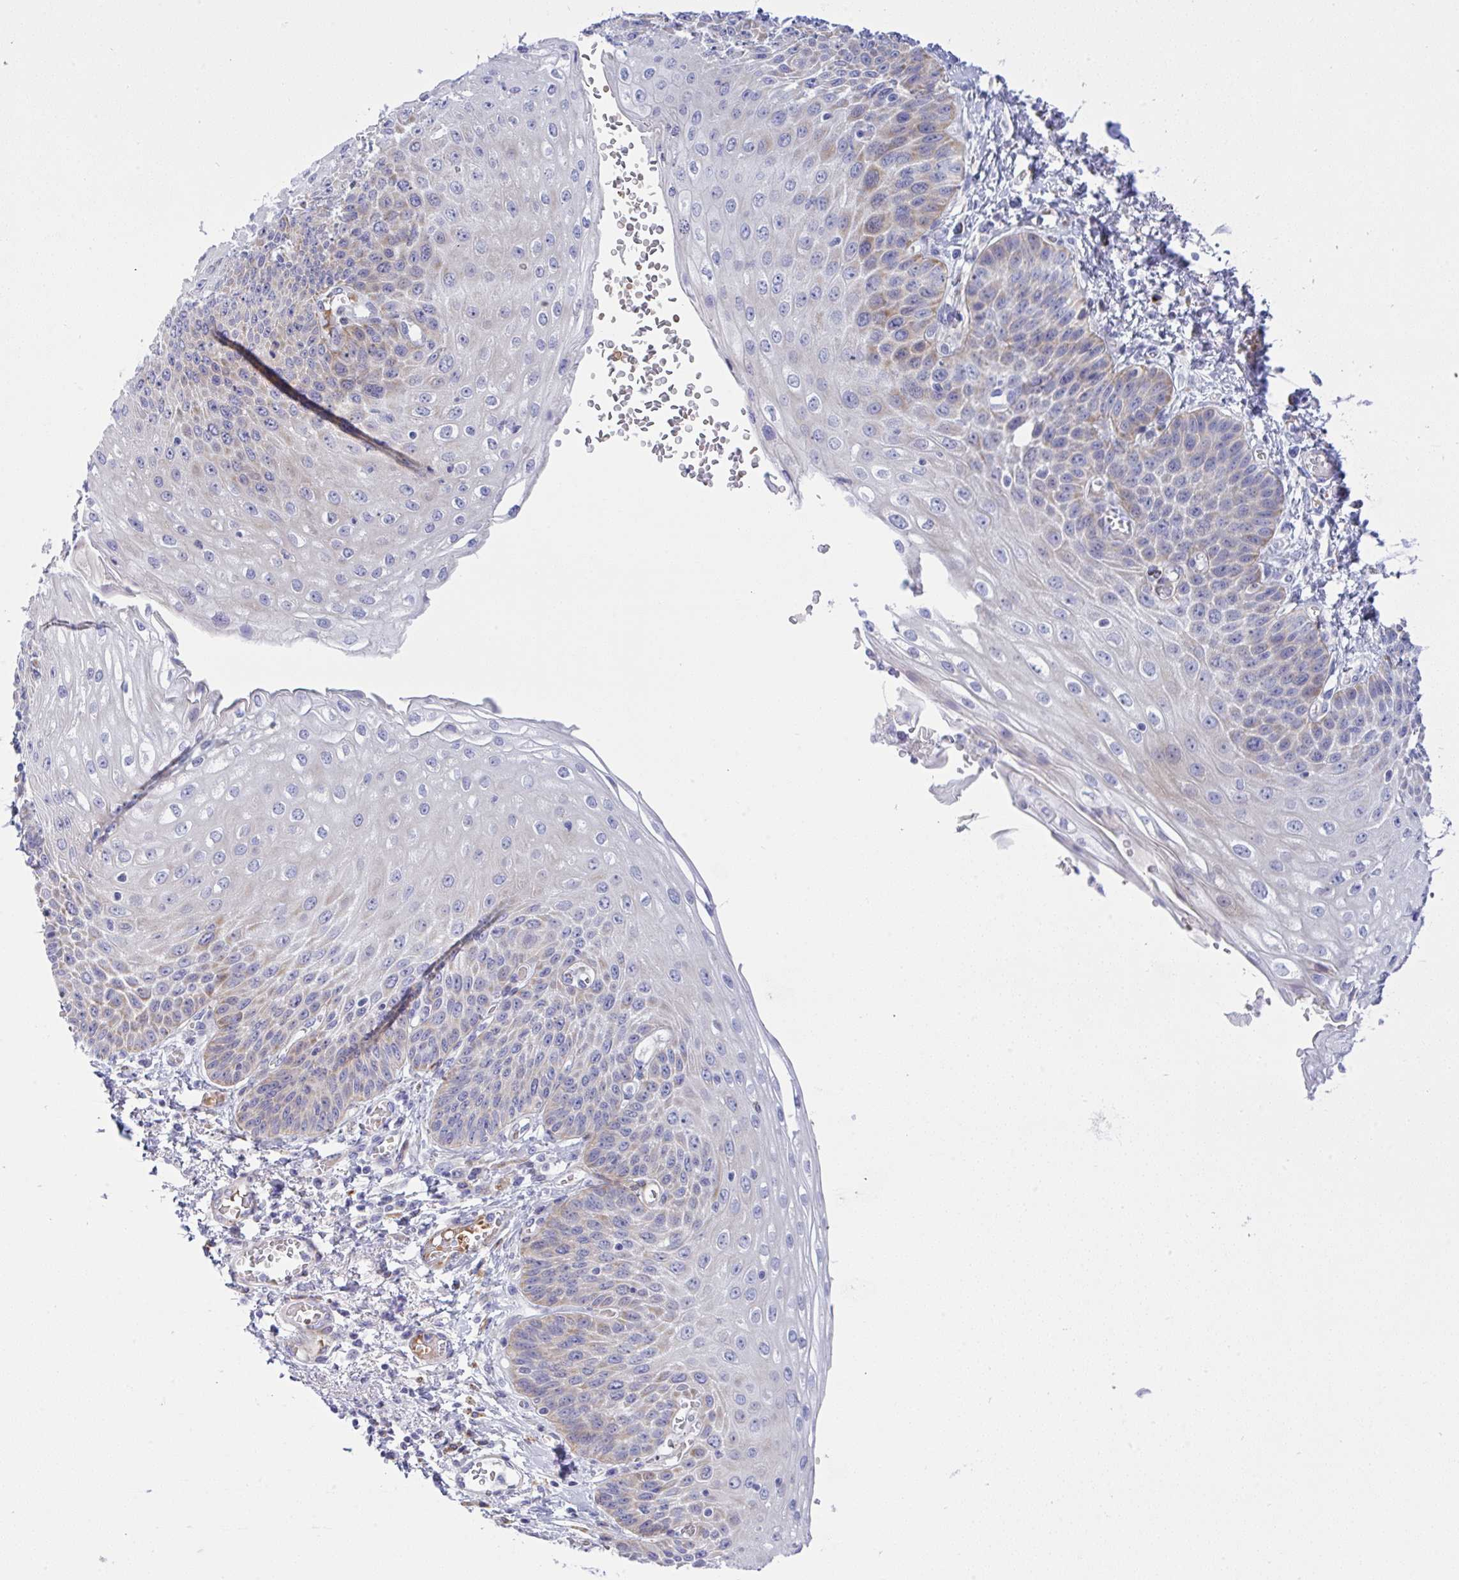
{"staining": {"intensity": "moderate", "quantity": "25%-75%", "location": "cytoplasmic/membranous"}, "tissue": "esophagus", "cell_type": "Squamous epithelial cells", "image_type": "normal", "snomed": [{"axis": "morphology", "description": "Normal tissue, NOS"}, {"axis": "morphology", "description": "Adenocarcinoma, NOS"}, {"axis": "topography", "description": "Esophagus"}], "caption": "A micrograph showing moderate cytoplasmic/membranous expression in approximately 25%-75% of squamous epithelial cells in benign esophagus, as visualized by brown immunohistochemical staining.", "gene": "NTN1", "patient": {"sex": "male", "age": 81}}